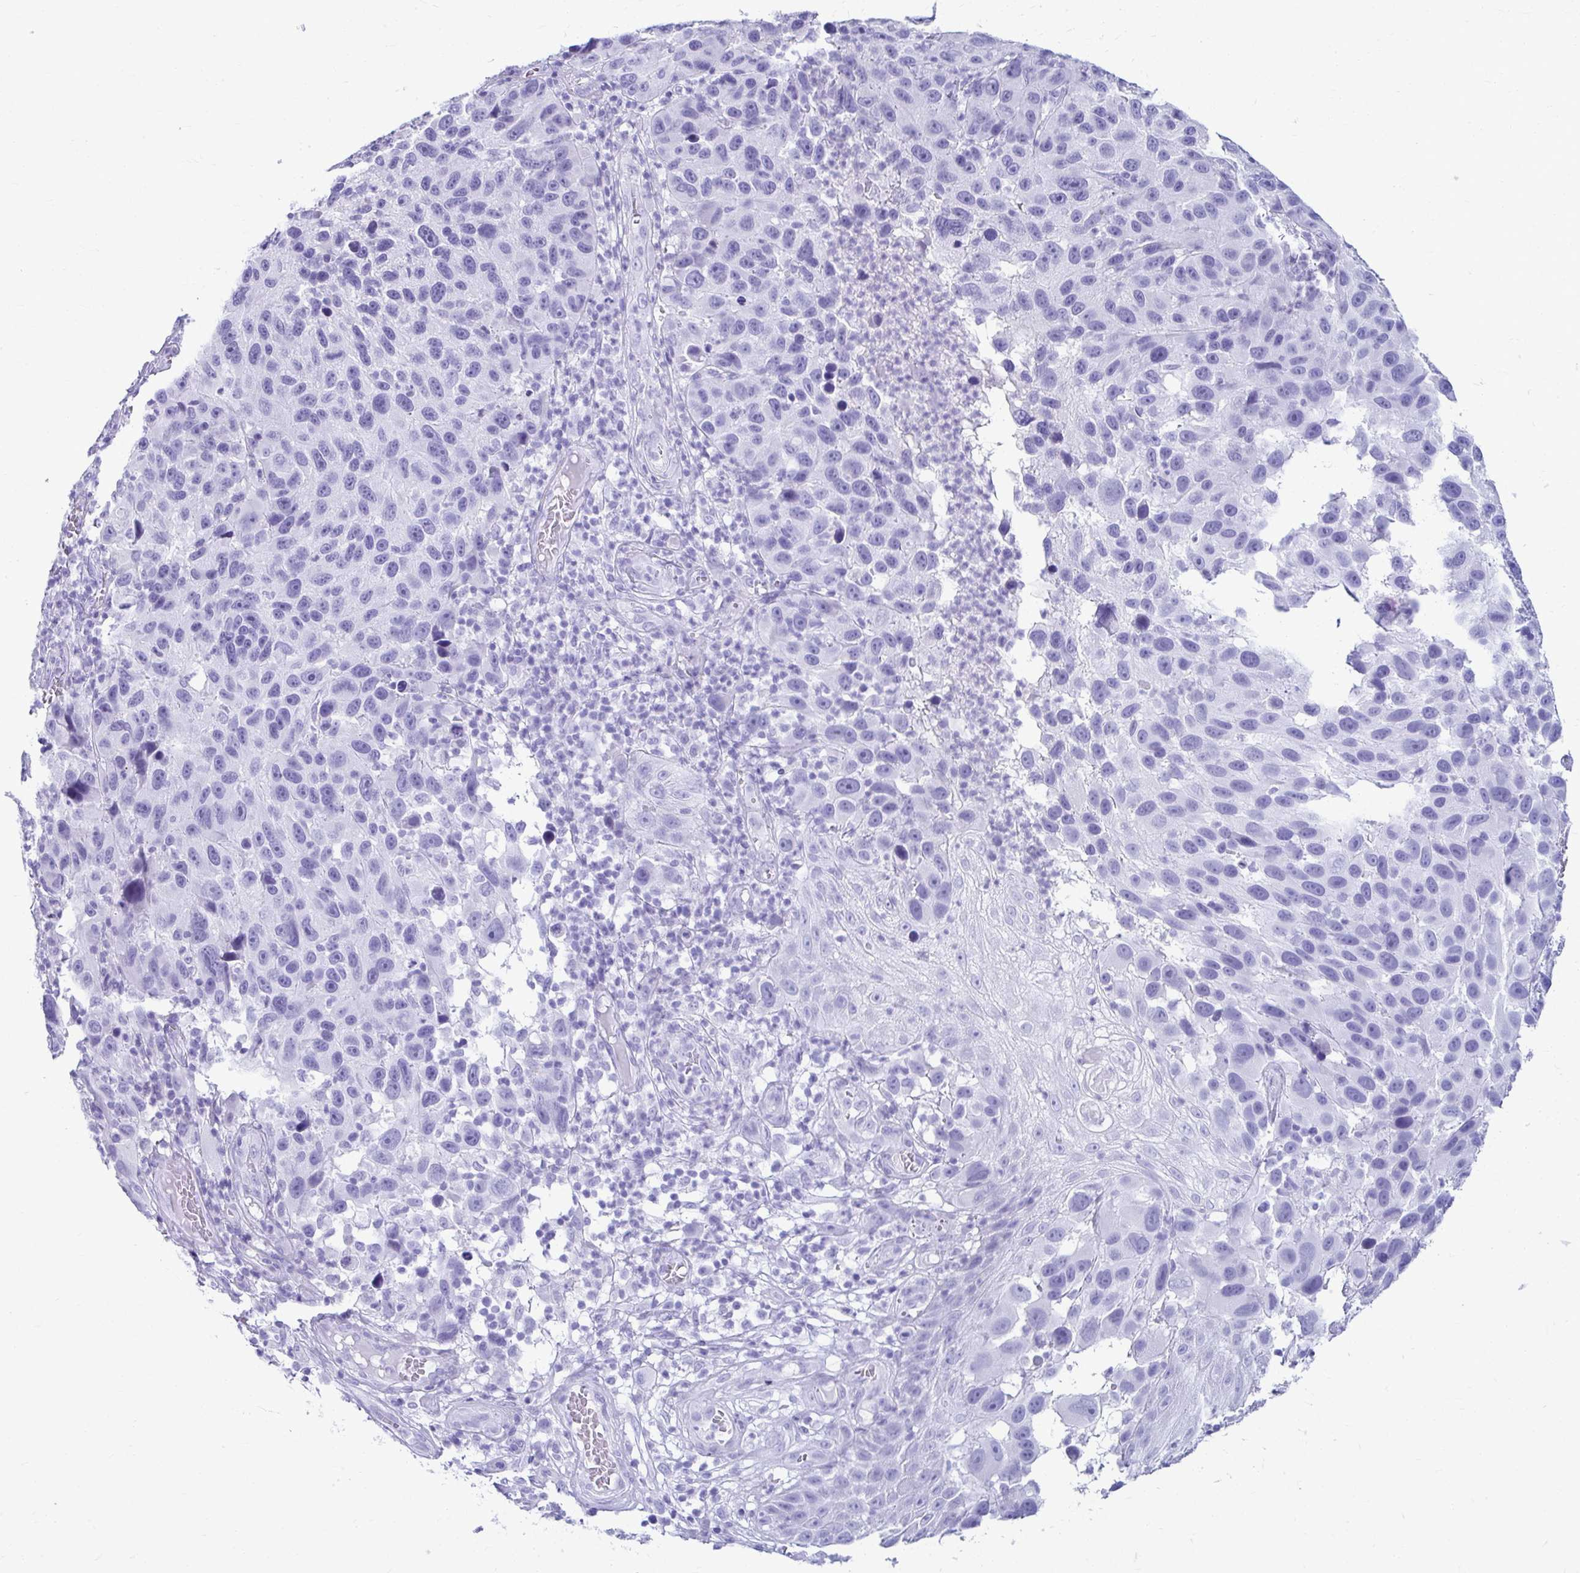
{"staining": {"intensity": "negative", "quantity": "none", "location": "none"}, "tissue": "melanoma", "cell_type": "Tumor cells", "image_type": "cancer", "snomed": [{"axis": "morphology", "description": "Malignant melanoma, NOS"}, {"axis": "topography", "description": "Skin"}], "caption": "Human melanoma stained for a protein using immunohistochemistry (IHC) reveals no staining in tumor cells.", "gene": "ATP4B", "patient": {"sex": "male", "age": 53}}